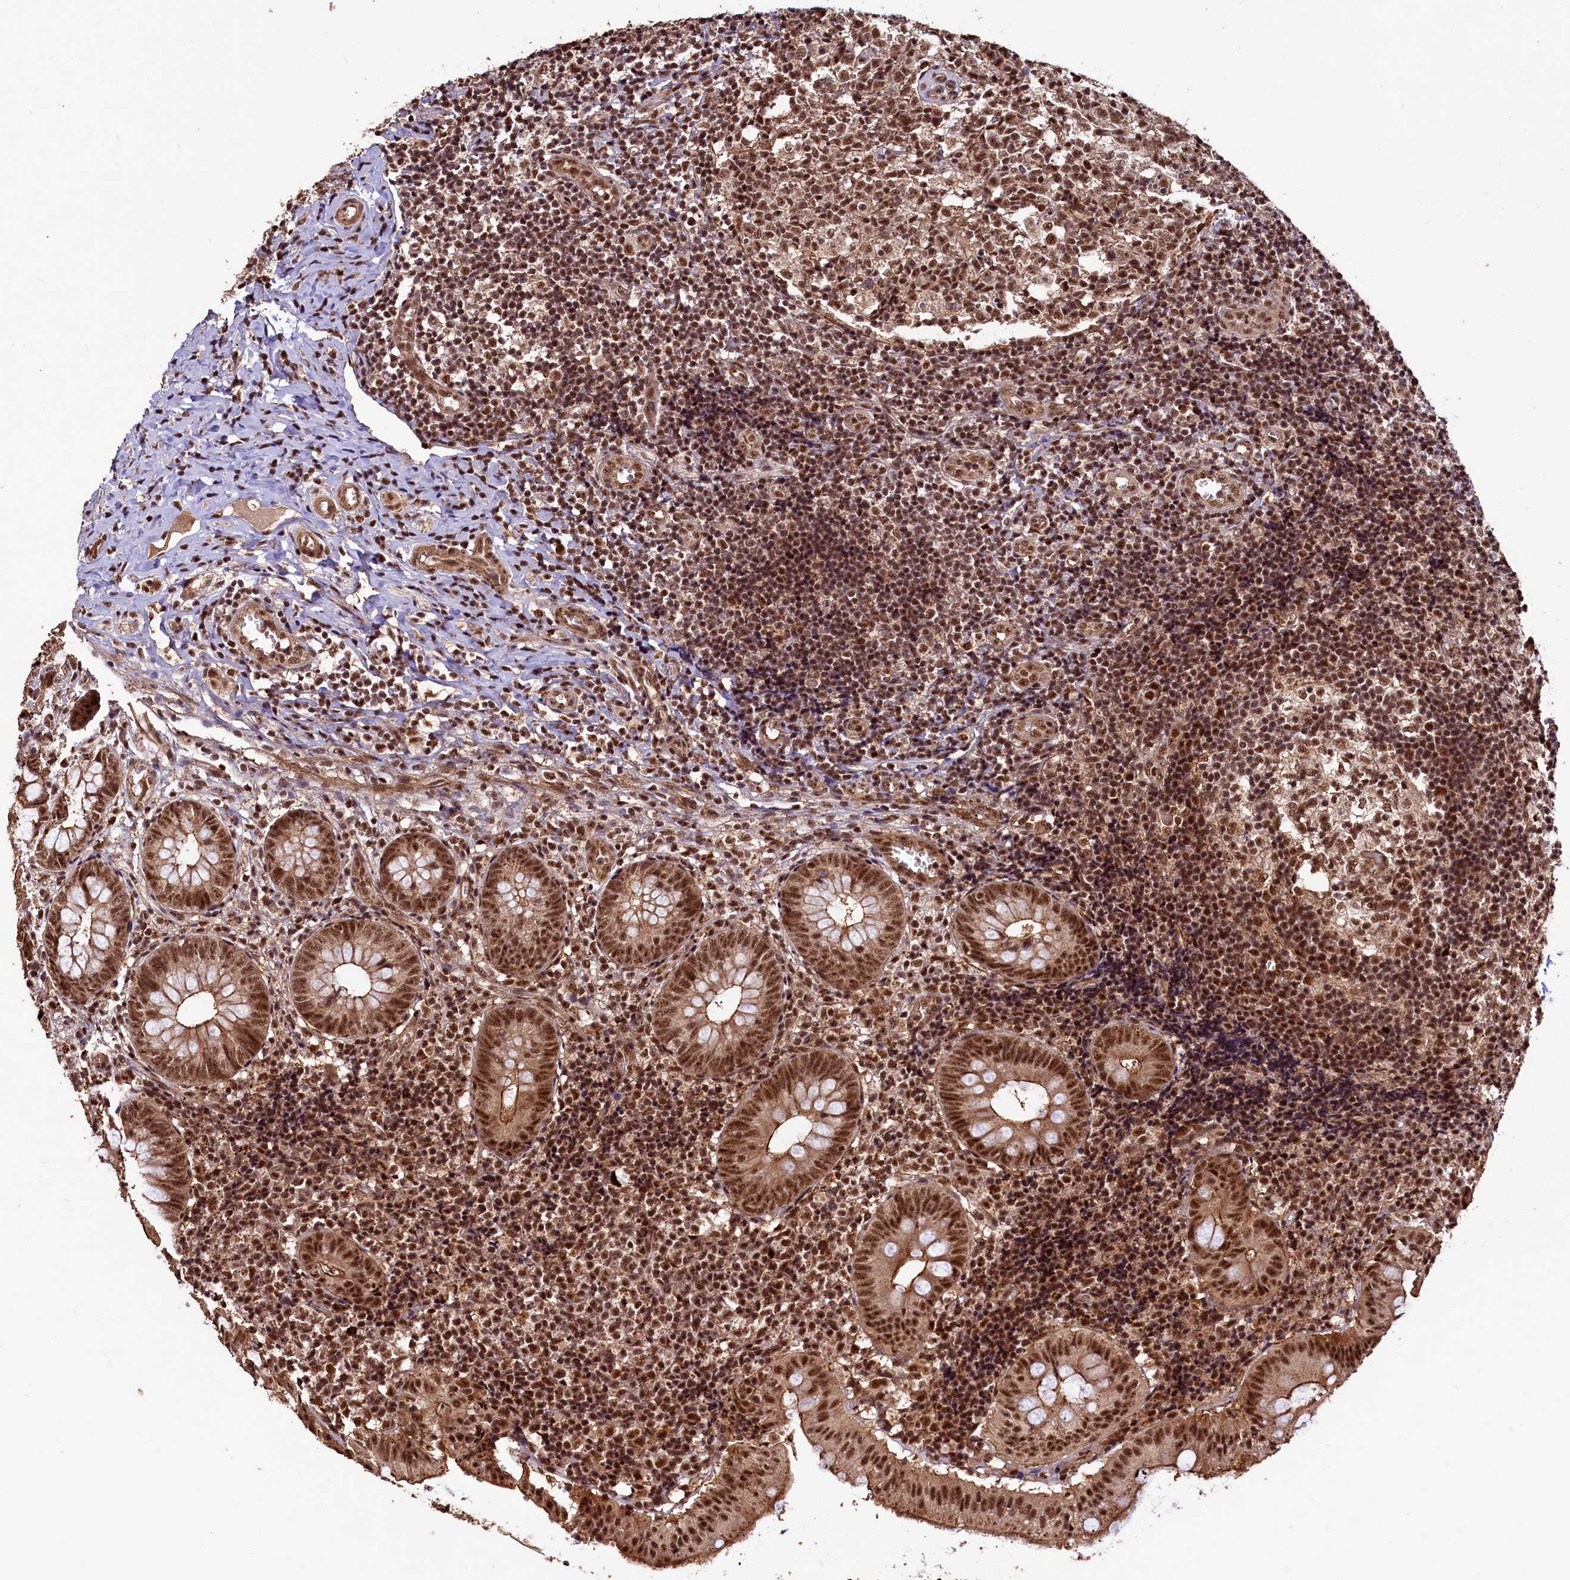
{"staining": {"intensity": "strong", "quantity": ">75%", "location": "cytoplasmic/membranous,nuclear"}, "tissue": "appendix", "cell_type": "Glandular cells", "image_type": "normal", "snomed": [{"axis": "morphology", "description": "Normal tissue, NOS"}, {"axis": "topography", "description": "Appendix"}], "caption": "Protein analysis of unremarkable appendix displays strong cytoplasmic/membranous,nuclear staining in about >75% of glandular cells. Nuclei are stained in blue.", "gene": "SFSWAP", "patient": {"sex": "male", "age": 8}}